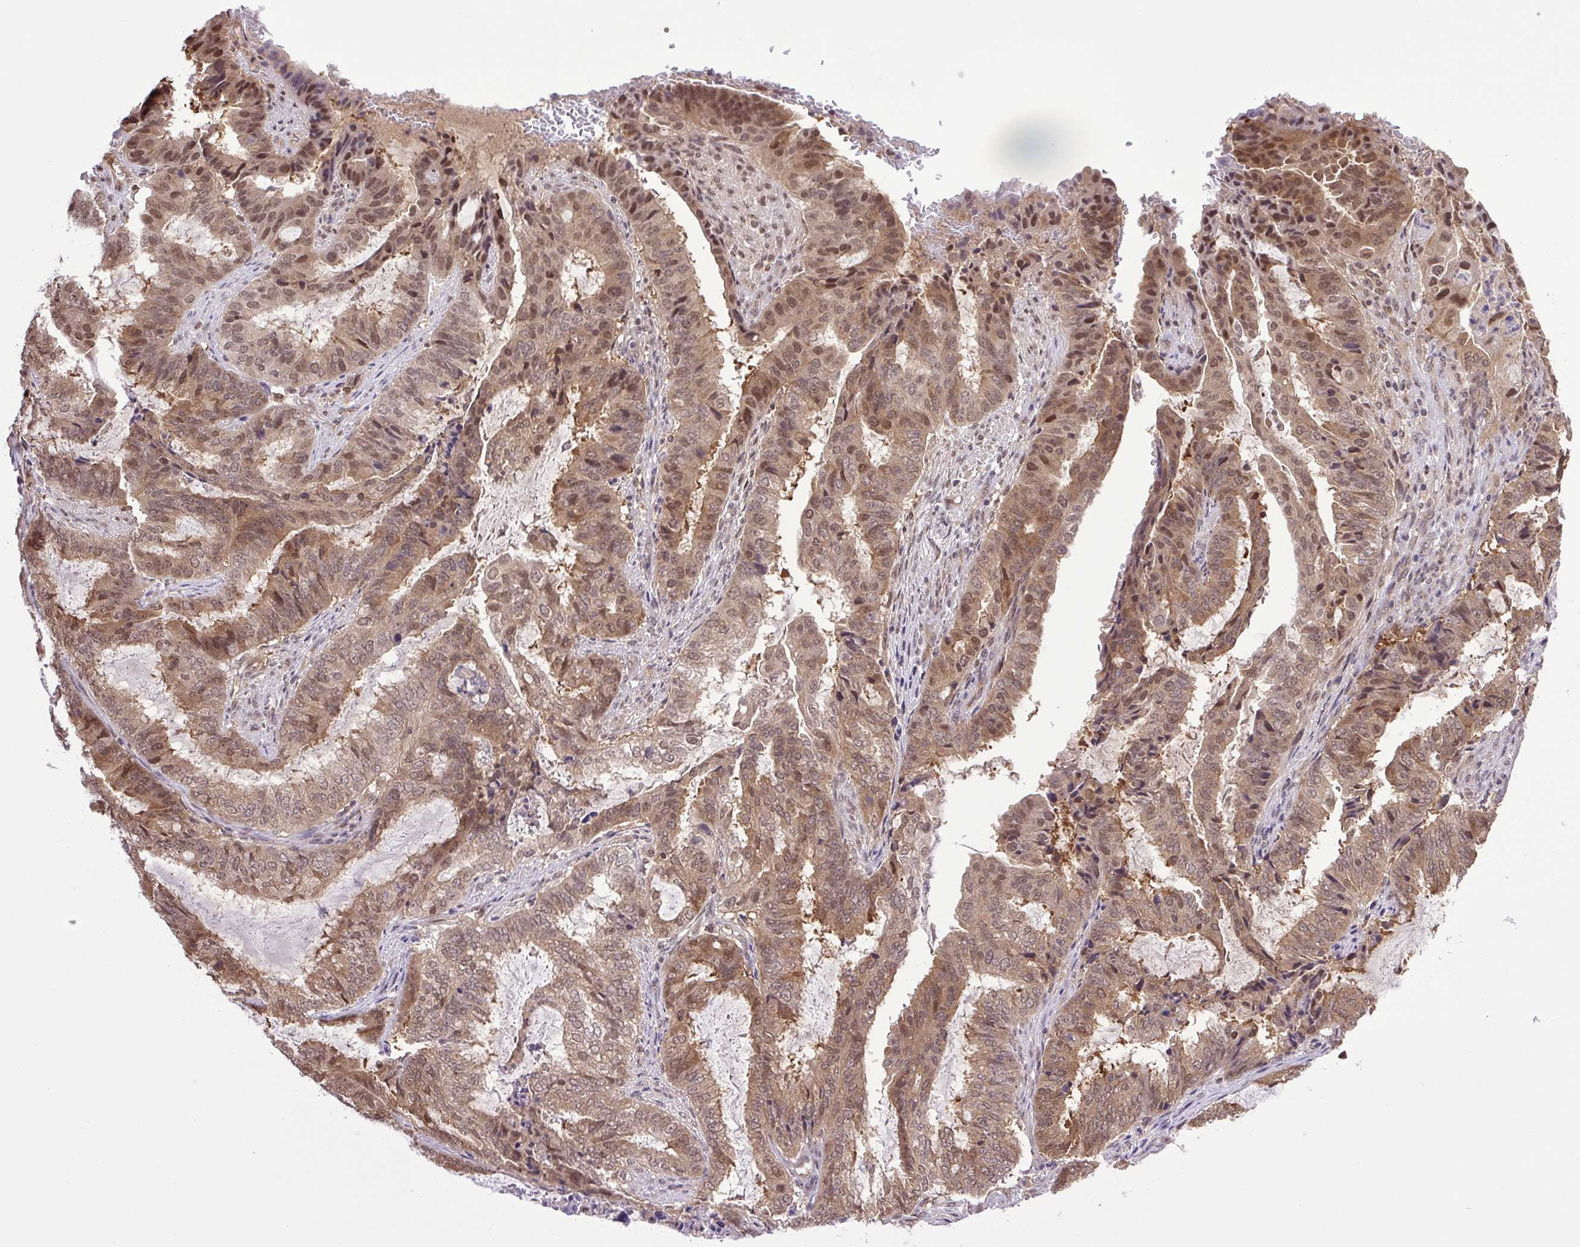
{"staining": {"intensity": "moderate", "quantity": ">75%", "location": "cytoplasmic/membranous,nuclear"}, "tissue": "endometrial cancer", "cell_type": "Tumor cells", "image_type": "cancer", "snomed": [{"axis": "morphology", "description": "Adenocarcinoma, NOS"}, {"axis": "topography", "description": "Endometrium"}], "caption": "A micrograph showing moderate cytoplasmic/membranous and nuclear staining in approximately >75% of tumor cells in endometrial adenocarcinoma, as visualized by brown immunohistochemical staining.", "gene": "SGTA", "patient": {"sex": "female", "age": 51}}